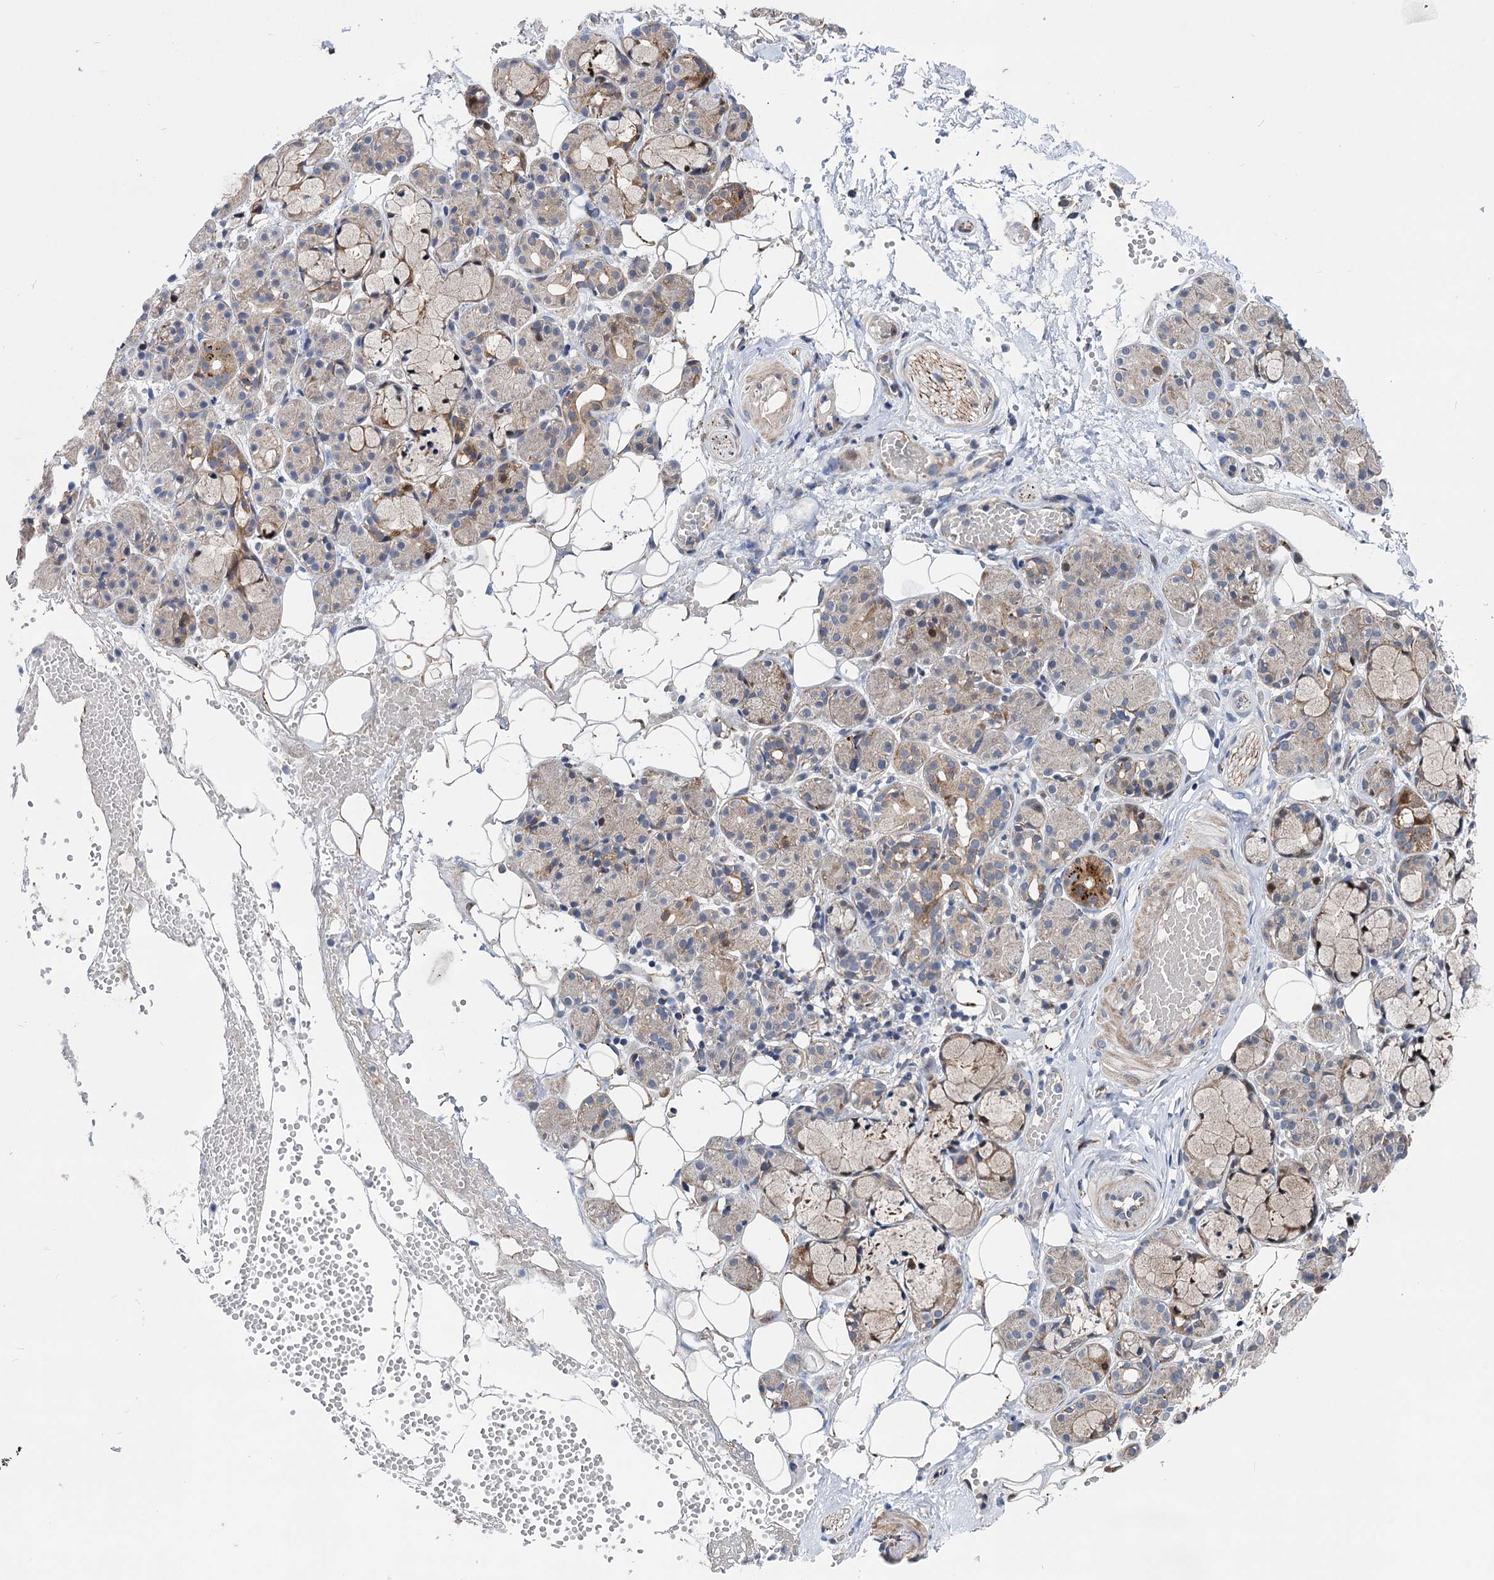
{"staining": {"intensity": "moderate", "quantity": "<25%", "location": "cytoplasmic/membranous"}, "tissue": "salivary gland", "cell_type": "Glandular cells", "image_type": "normal", "snomed": [{"axis": "morphology", "description": "Normal tissue, NOS"}, {"axis": "topography", "description": "Salivary gland"}], "caption": "Immunohistochemical staining of normal human salivary gland exhibits low levels of moderate cytoplasmic/membranous positivity in about <25% of glandular cells.", "gene": "UBR1", "patient": {"sex": "male", "age": 63}}